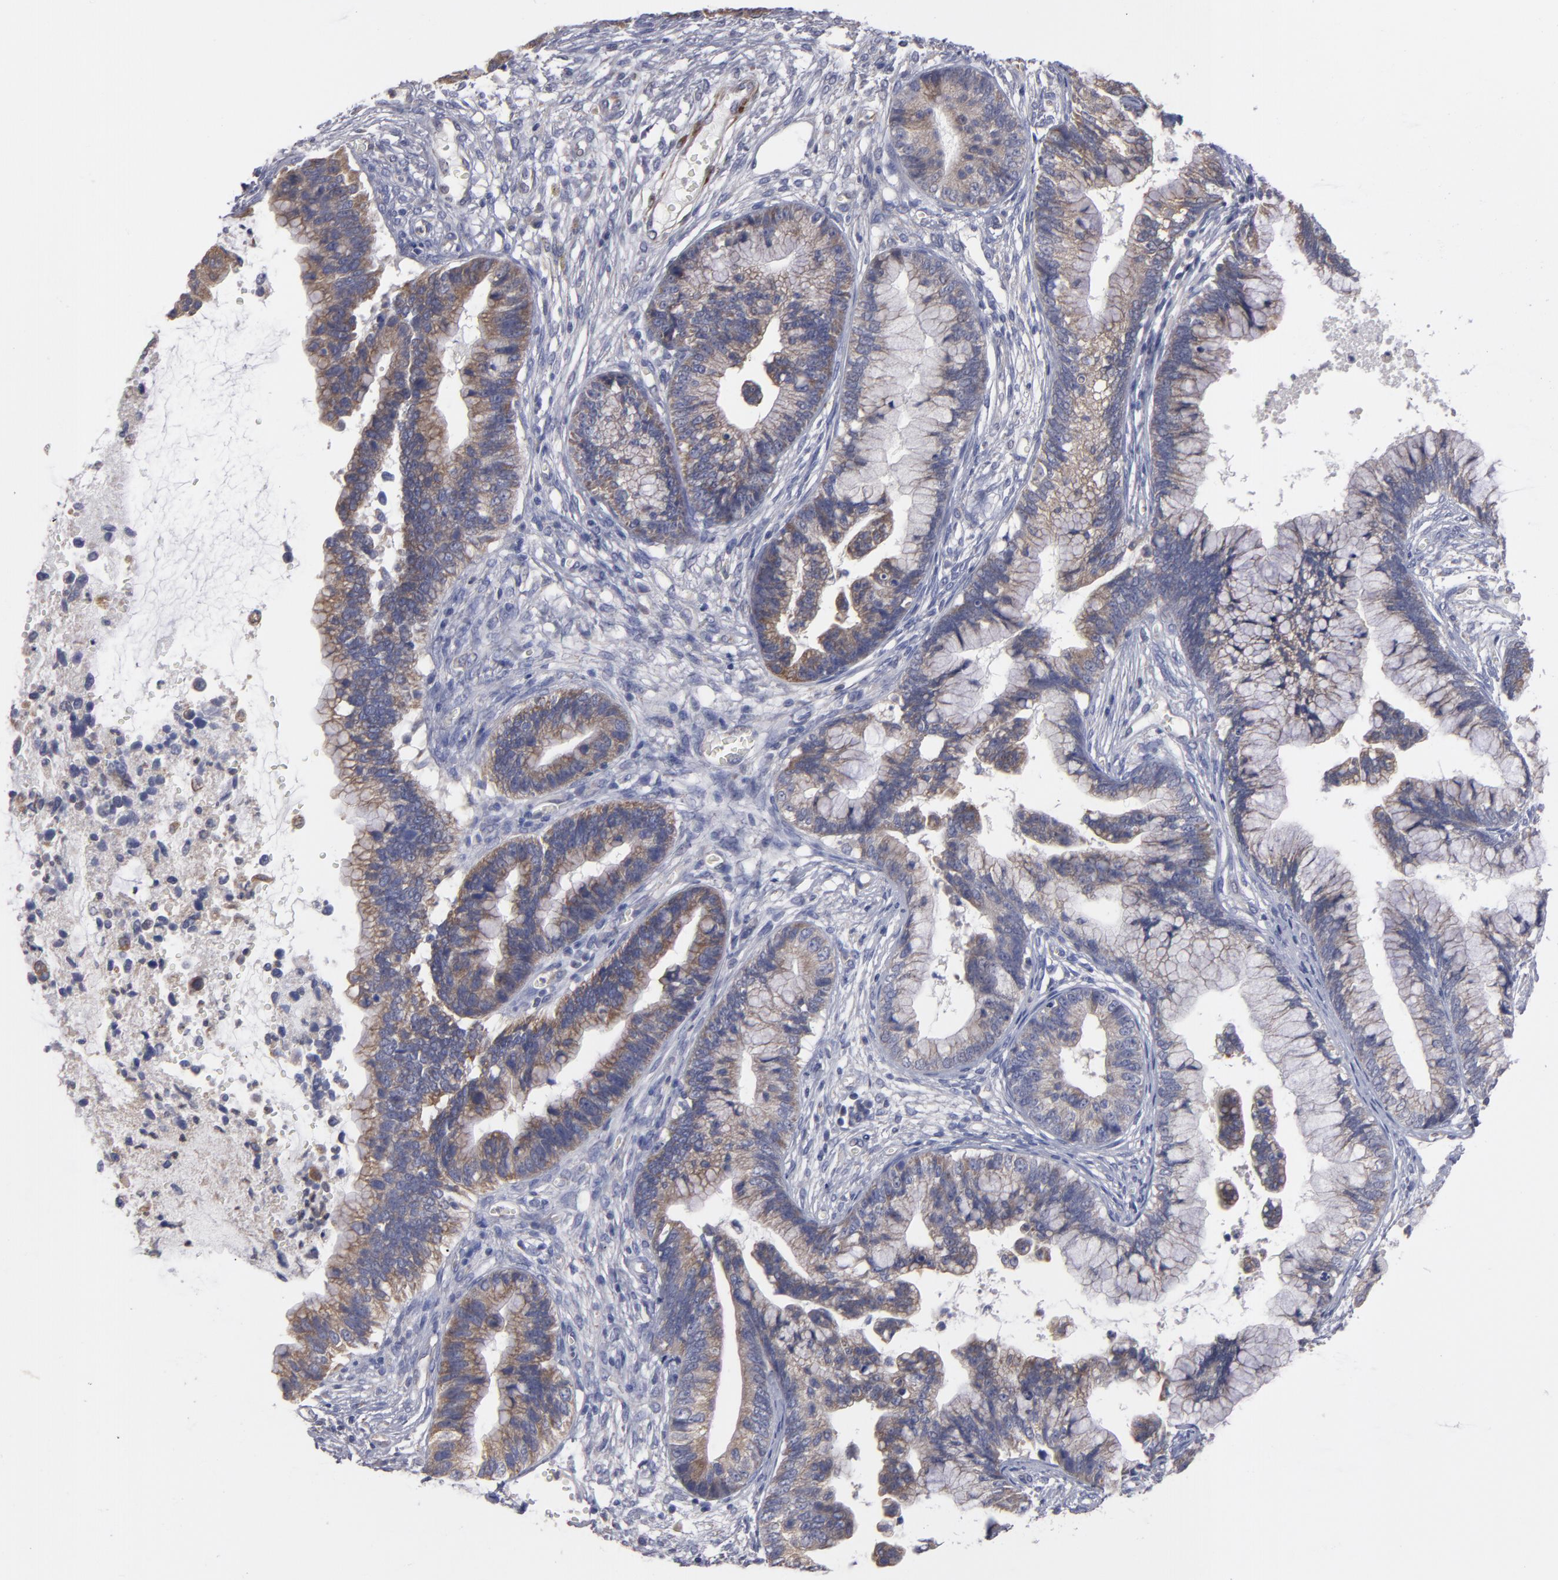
{"staining": {"intensity": "weak", "quantity": ">75%", "location": "cytoplasmic/membranous"}, "tissue": "cervical cancer", "cell_type": "Tumor cells", "image_type": "cancer", "snomed": [{"axis": "morphology", "description": "Adenocarcinoma, NOS"}, {"axis": "topography", "description": "Cervix"}], "caption": "High-power microscopy captured an immunohistochemistry photomicrograph of adenocarcinoma (cervical), revealing weak cytoplasmic/membranous positivity in approximately >75% of tumor cells.", "gene": "SLMAP", "patient": {"sex": "female", "age": 44}}